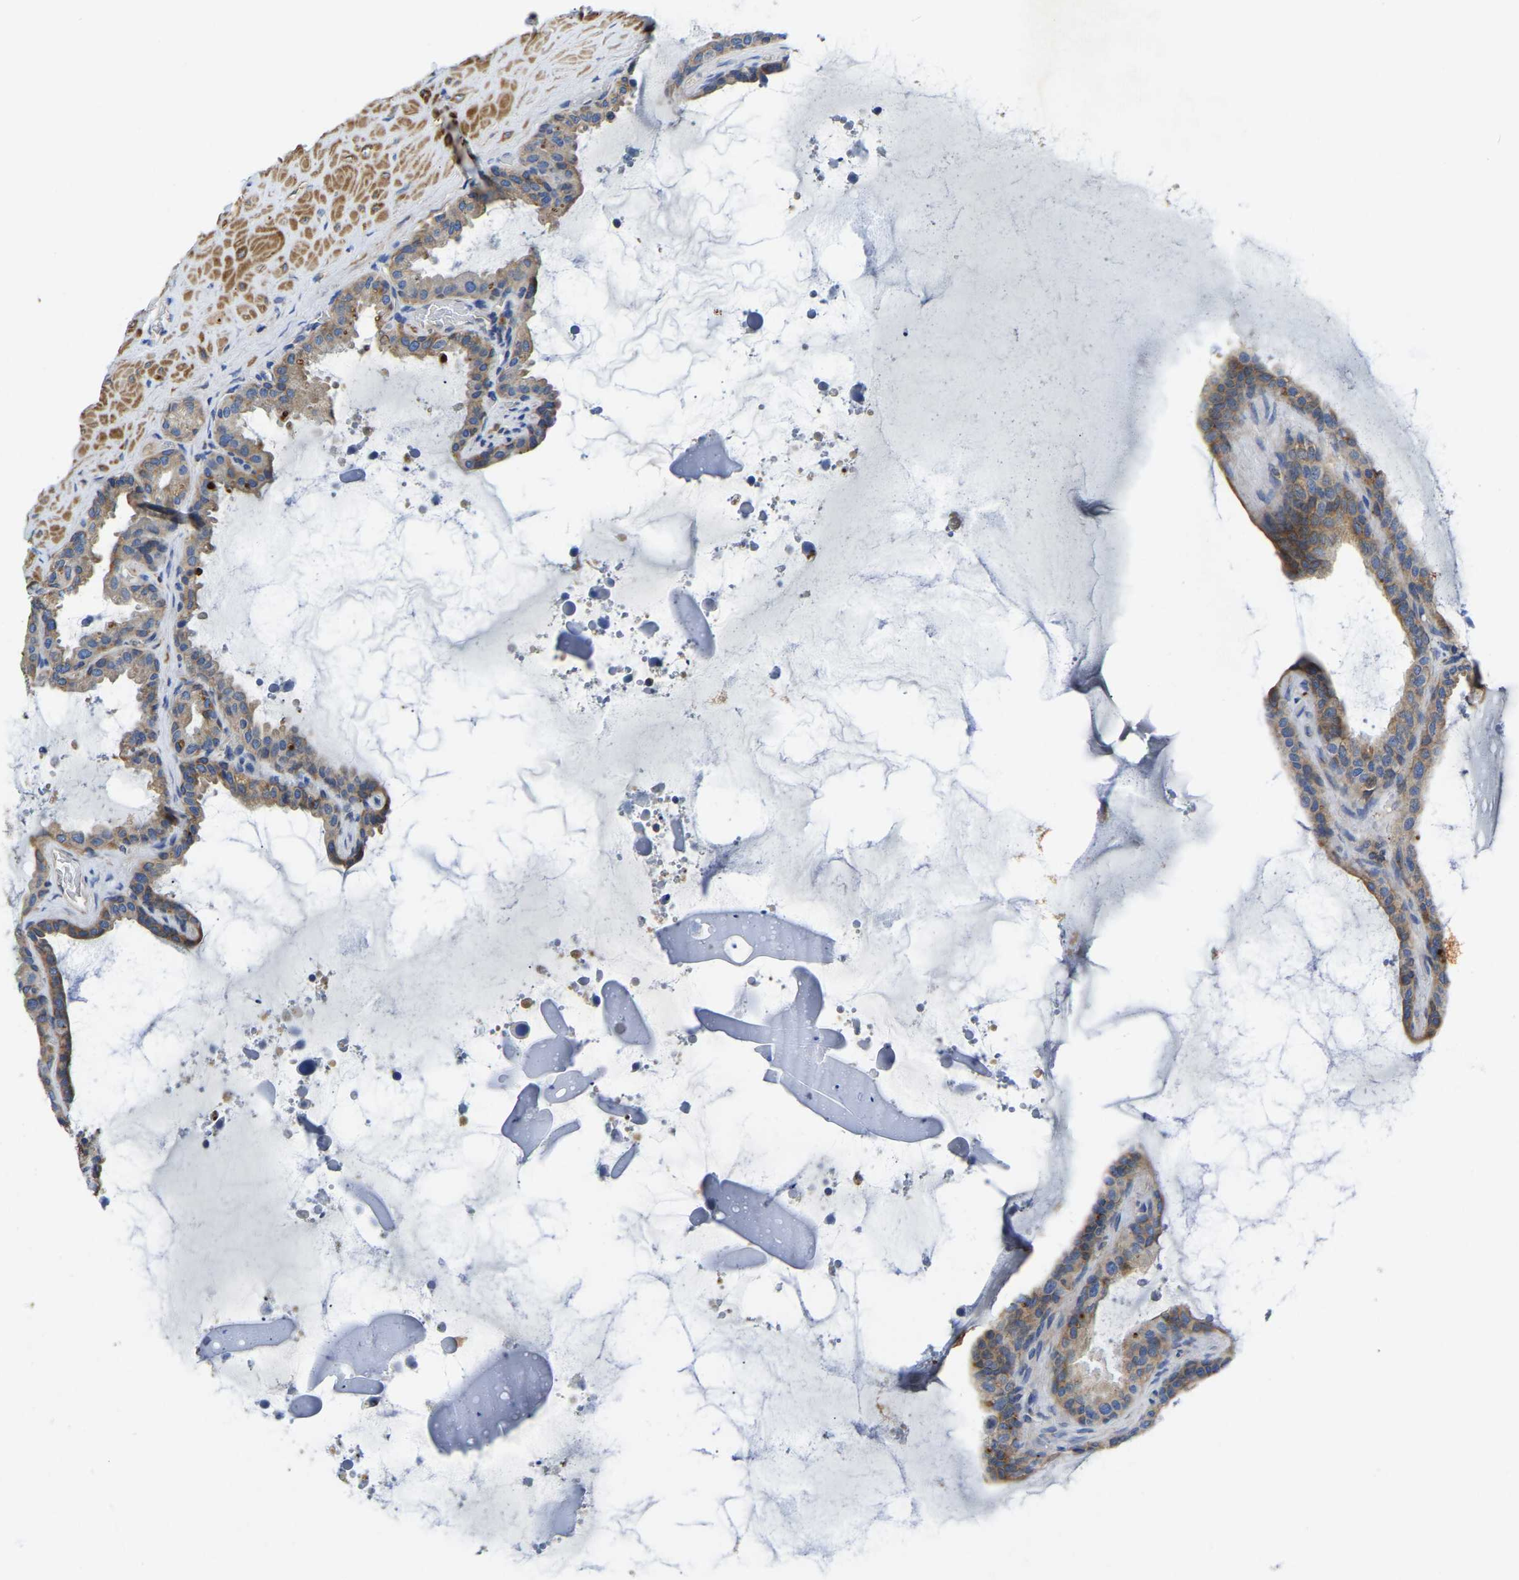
{"staining": {"intensity": "weak", "quantity": ">75%", "location": "cytoplasmic/membranous"}, "tissue": "seminal vesicle", "cell_type": "Glandular cells", "image_type": "normal", "snomed": [{"axis": "morphology", "description": "Normal tissue, NOS"}, {"axis": "topography", "description": "Seminal veicle"}], "caption": "An immunohistochemistry (IHC) micrograph of unremarkable tissue is shown. Protein staining in brown shows weak cytoplasmic/membranous positivity in seminal vesicle within glandular cells. (Brightfield microscopy of DAB IHC at high magnification).", "gene": "STAT2", "patient": {"sex": "male", "age": 46}}